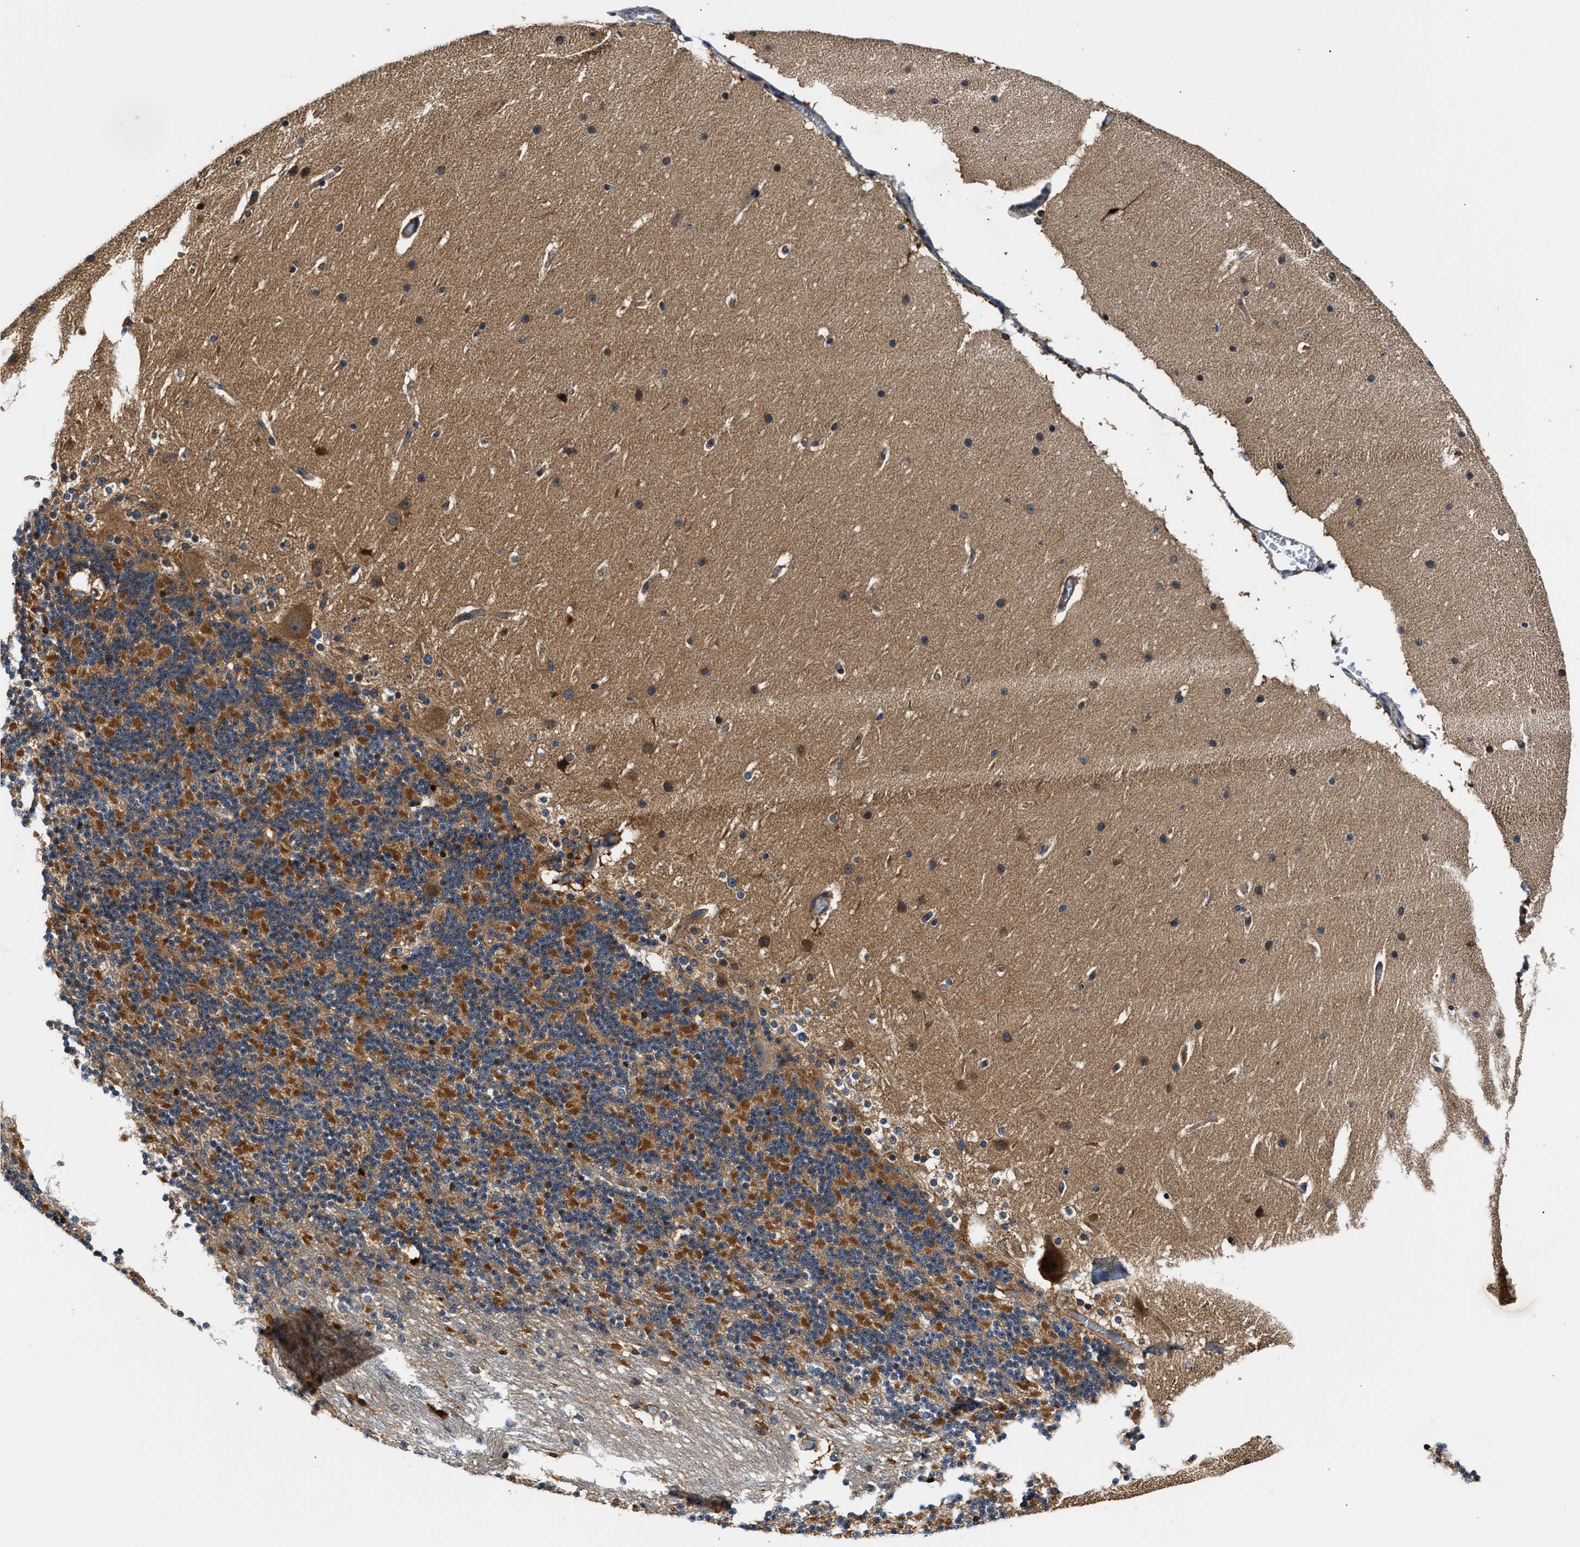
{"staining": {"intensity": "strong", "quantity": "25%-75%", "location": "cytoplasmic/membranous"}, "tissue": "cerebellum", "cell_type": "Cells in granular layer", "image_type": "normal", "snomed": [{"axis": "morphology", "description": "Normal tissue, NOS"}, {"axis": "topography", "description": "Cerebellum"}], "caption": "Immunohistochemical staining of normal human cerebellum reveals strong cytoplasmic/membranous protein expression in approximately 25%-75% of cells in granular layer.", "gene": "TEX2", "patient": {"sex": "female", "age": 19}}